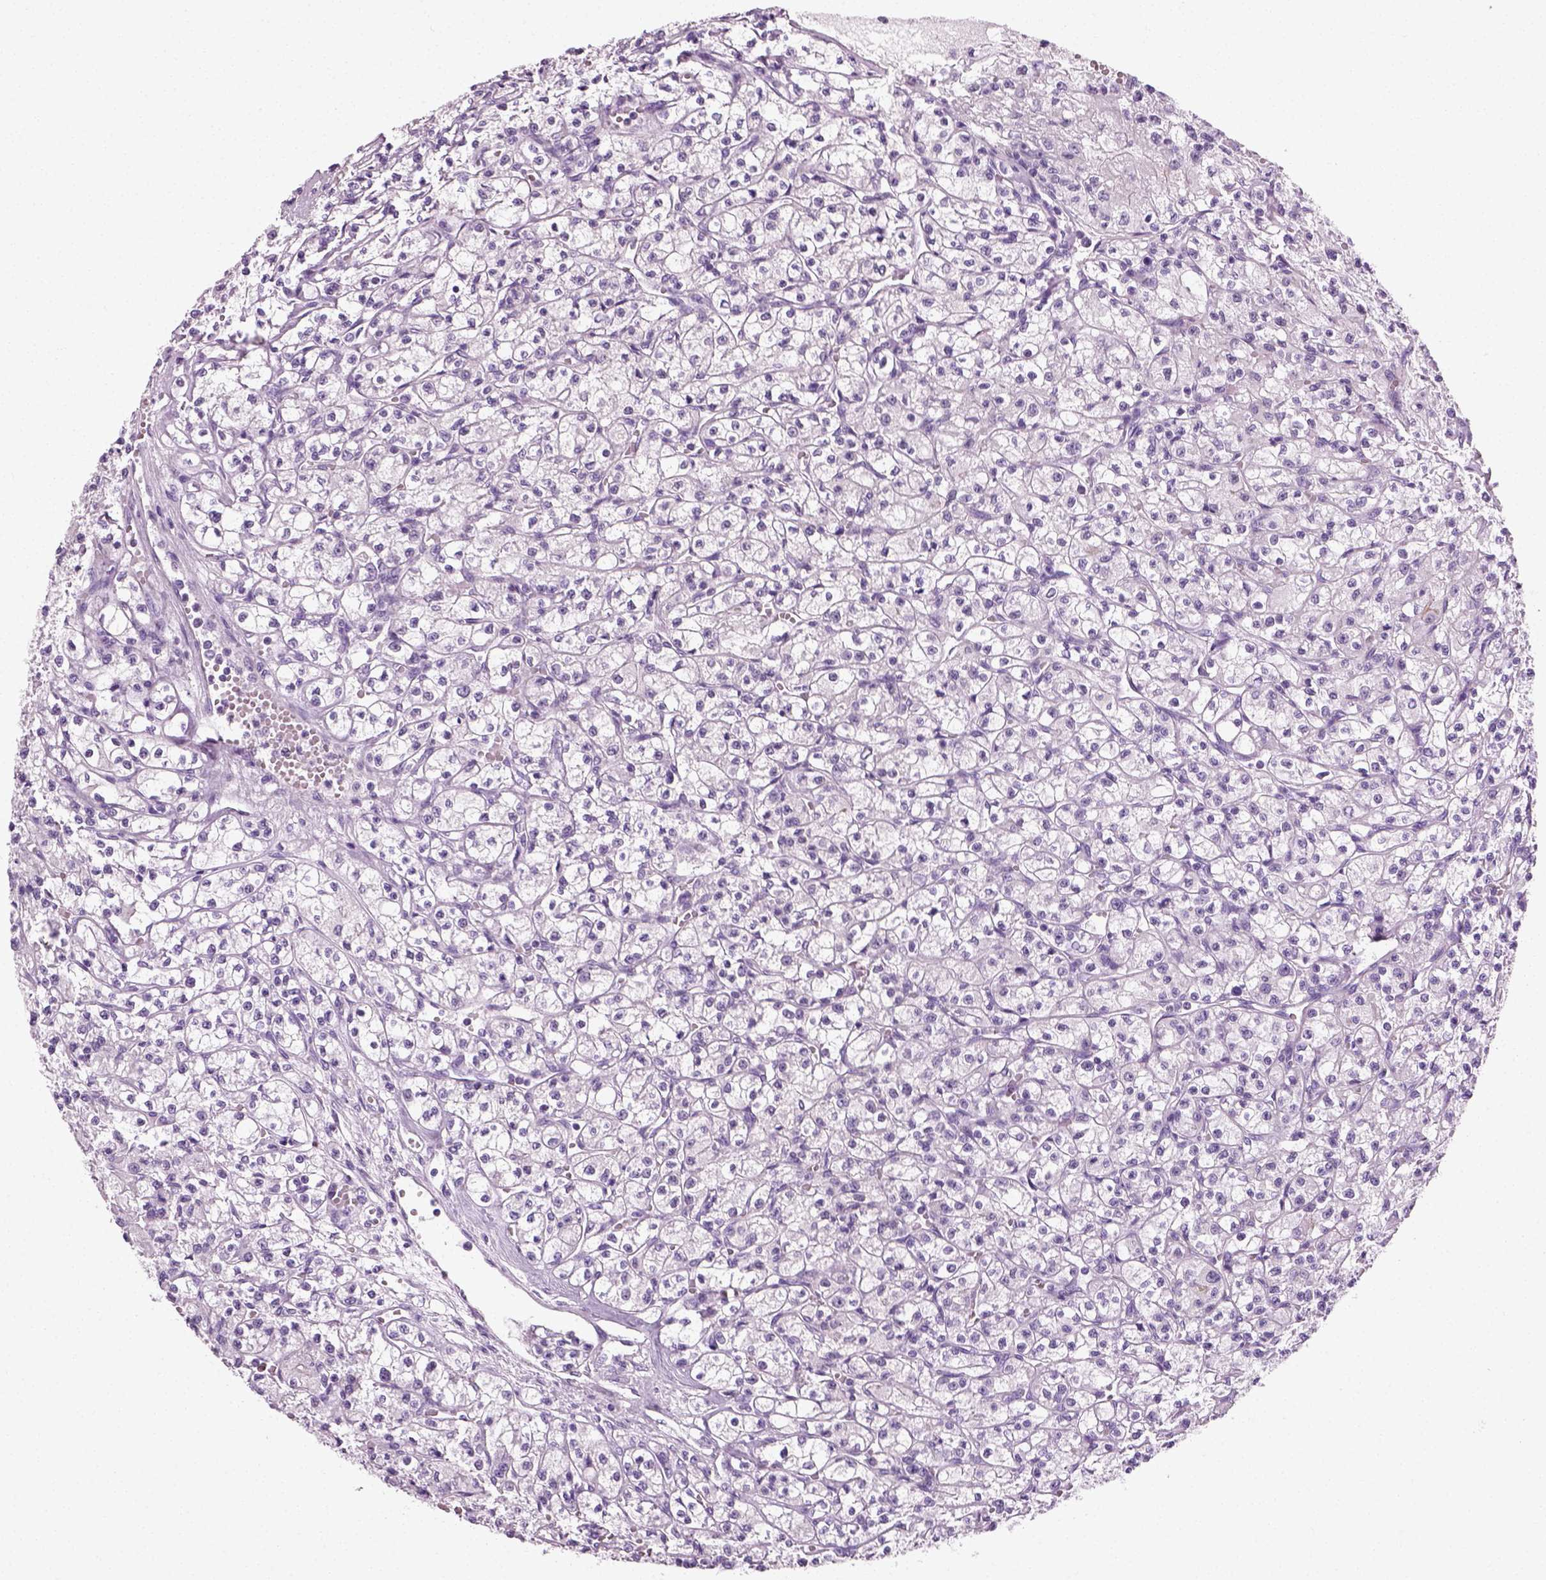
{"staining": {"intensity": "negative", "quantity": "none", "location": "none"}, "tissue": "renal cancer", "cell_type": "Tumor cells", "image_type": "cancer", "snomed": [{"axis": "morphology", "description": "Adenocarcinoma, NOS"}, {"axis": "topography", "description": "Kidney"}], "caption": "High power microscopy micrograph of an immunohistochemistry image of renal cancer (adenocarcinoma), revealing no significant staining in tumor cells.", "gene": "SPATA31E1", "patient": {"sex": "female", "age": 70}}